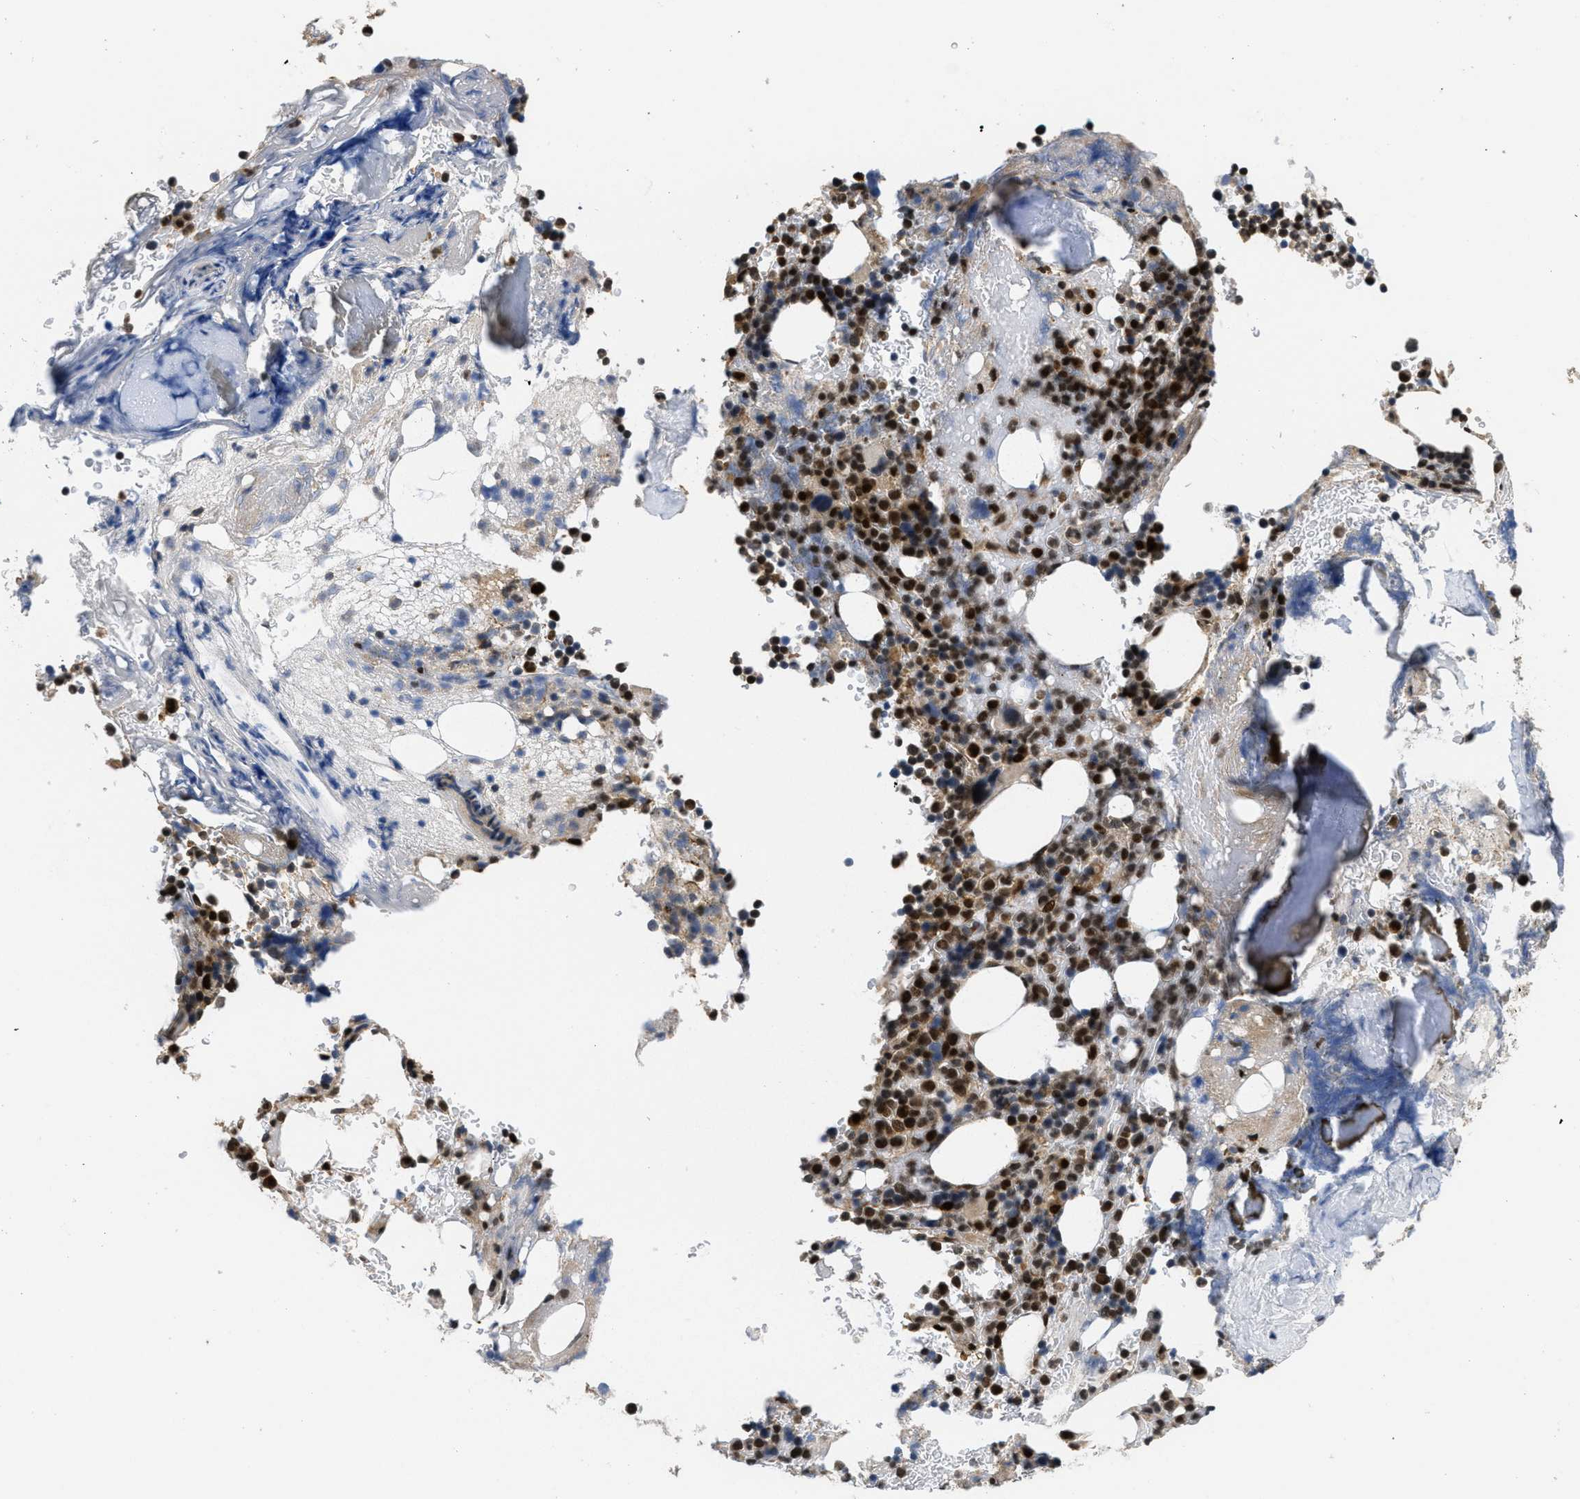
{"staining": {"intensity": "strong", "quantity": ">75%", "location": "nuclear"}, "tissue": "bone marrow", "cell_type": "Hematopoietic cells", "image_type": "normal", "snomed": [{"axis": "morphology", "description": "Normal tissue, NOS"}, {"axis": "topography", "description": "Bone marrow"}], "caption": "The photomicrograph displays staining of unremarkable bone marrow, revealing strong nuclear protein positivity (brown color) within hematopoietic cells. The staining is performed using DAB (3,3'-diaminobenzidine) brown chromogen to label protein expression. The nuclei are counter-stained blue using hematoxylin.", "gene": "CUL4B", "patient": {"sex": "female", "age": 73}}